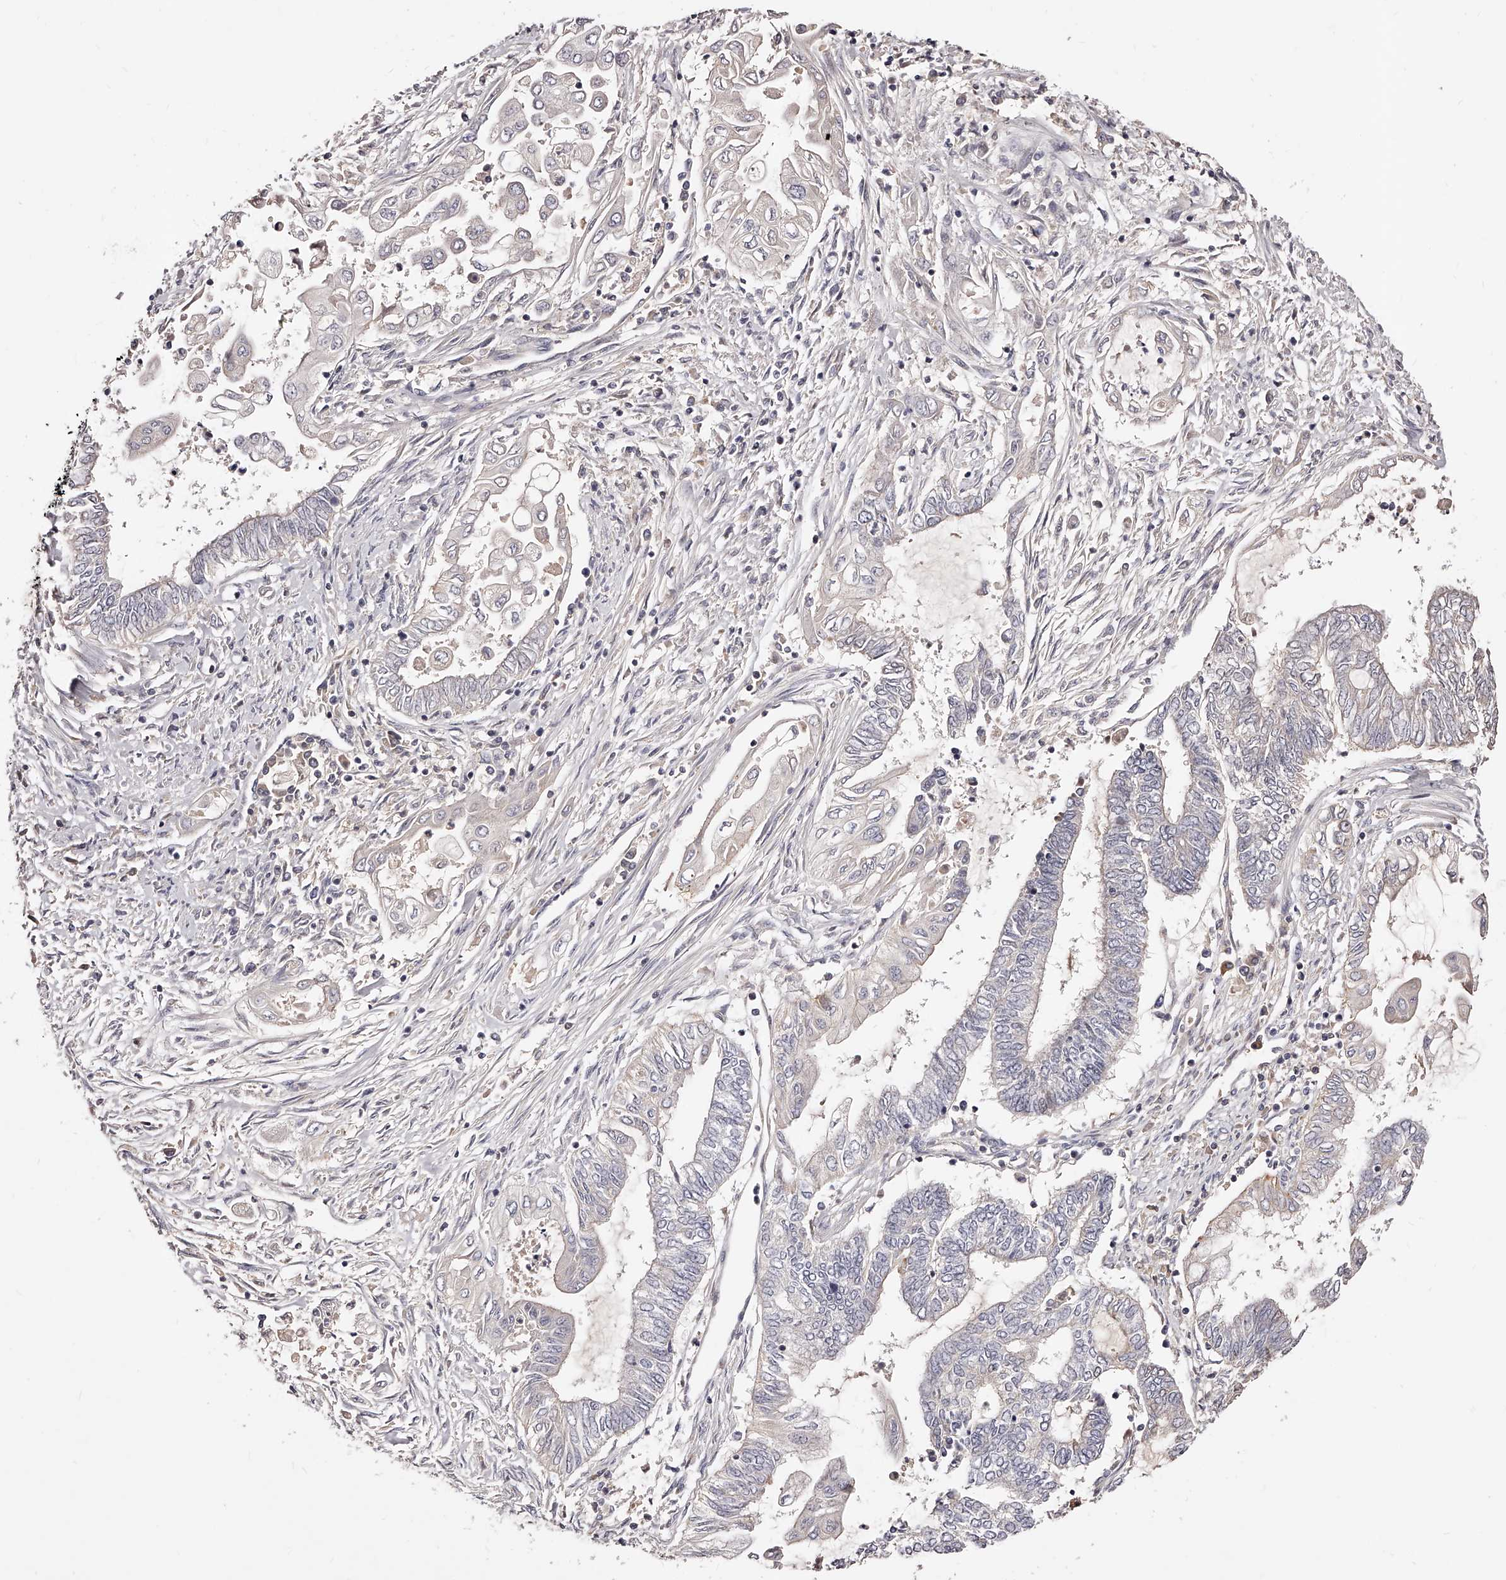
{"staining": {"intensity": "negative", "quantity": "none", "location": "none"}, "tissue": "endometrial cancer", "cell_type": "Tumor cells", "image_type": "cancer", "snomed": [{"axis": "morphology", "description": "Adenocarcinoma, NOS"}, {"axis": "topography", "description": "Uterus"}, {"axis": "topography", "description": "Endometrium"}], "caption": "This image is of endometrial cancer stained with immunohistochemistry to label a protein in brown with the nuclei are counter-stained blue. There is no positivity in tumor cells. (IHC, brightfield microscopy, high magnification).", "gene": "PHACTR1", "patient": {"sex": "female", "age": 70}}